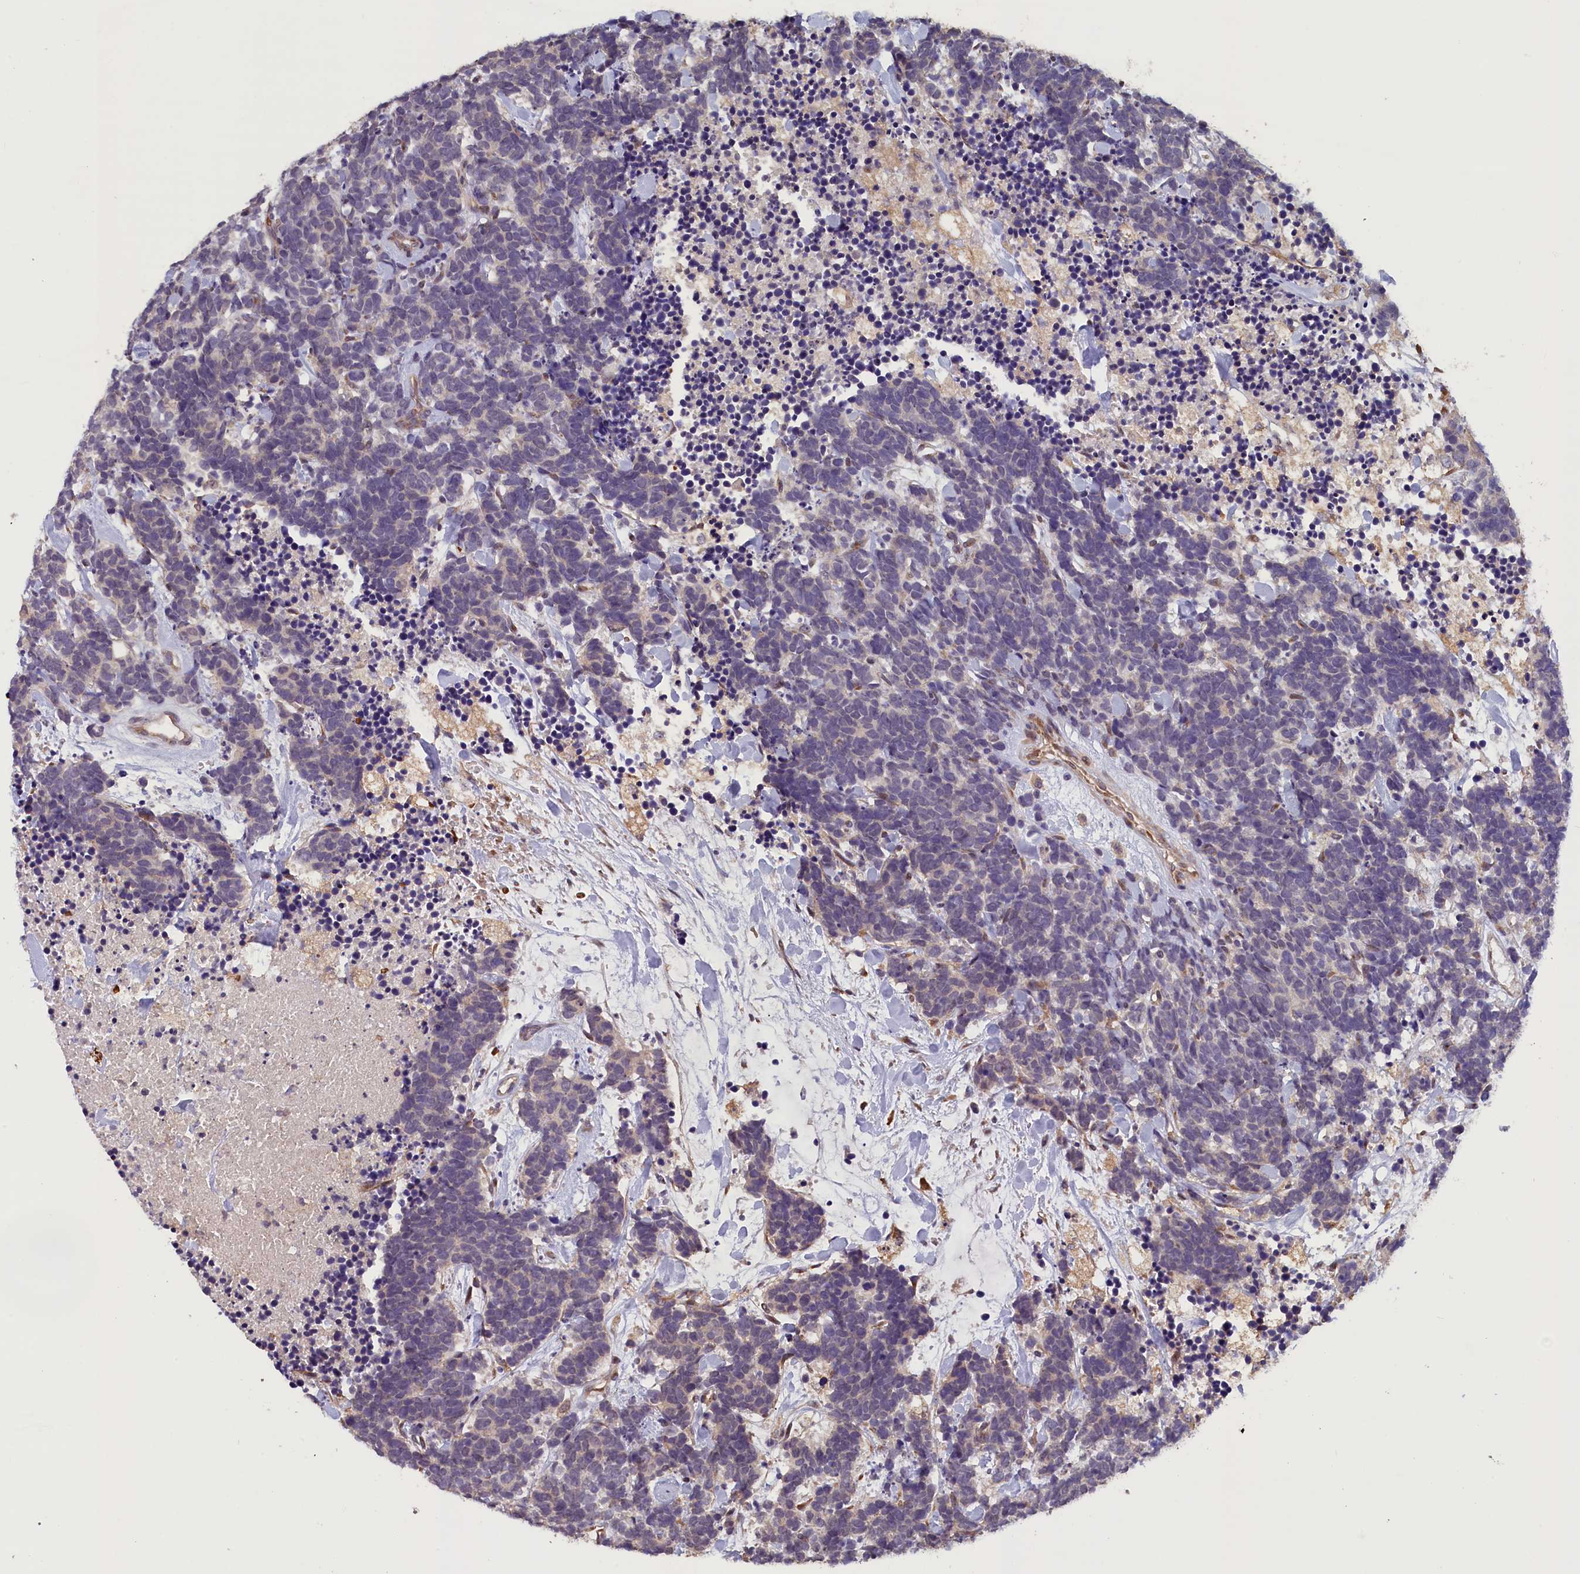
{"staining": {"intensity": "weak", "quantity": "25%-75%", "location": "cytoplasmic/membranous"}, "tissue": "carcinoid", "cell_type": "Tumor cells", "image_type": "cancer", "snomed": [{"axis": "morphology", "description": "Carcinoma, NOS"}, {"axis": "morphology", "description": "Carcinoid, malignant, NOS"}, {"axis": "topography", "description": "Prostate"}], "caption": "Immunohistochemical staining of human carcinoma reveals low levels of weak cytoplasmic/membranous protein staining in approximately 25%-75% of tumor cells.", "gene": "CCDC9B", "patient": {"sex": "male", "age": 57}}